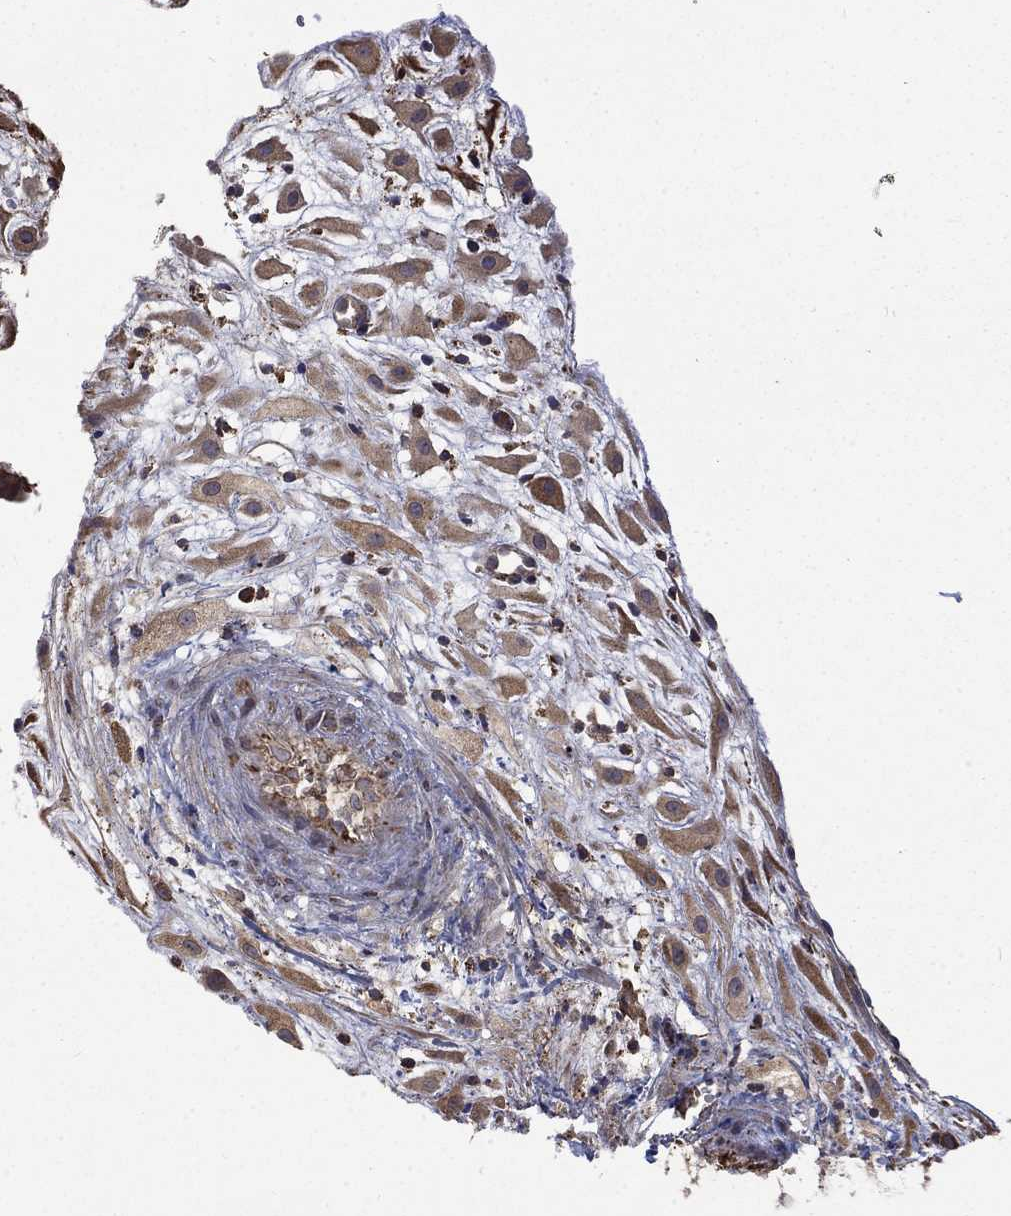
{"staining": {"intensity": "moderate", "quantity": ">75%", "location": "cytoplasmic/membranous"}, "tissue": "placenta", "cell_type": "Decidual cells", "image_type": "normal", "snomed": [{"axis": "morphology", "description": "Normal tissue, NOS"}, {"axis": "topography", "description": "Placenta"}], "caption": "Placenta stained with immunohistochemistry shows moderate cytoplasmic/membranous staining in approximately >75% of decidual cells. (IHC, brightfield microscopy, high magnification).", "gene": "ESRRA", "patient": {"sex": "female", "age": 24}}